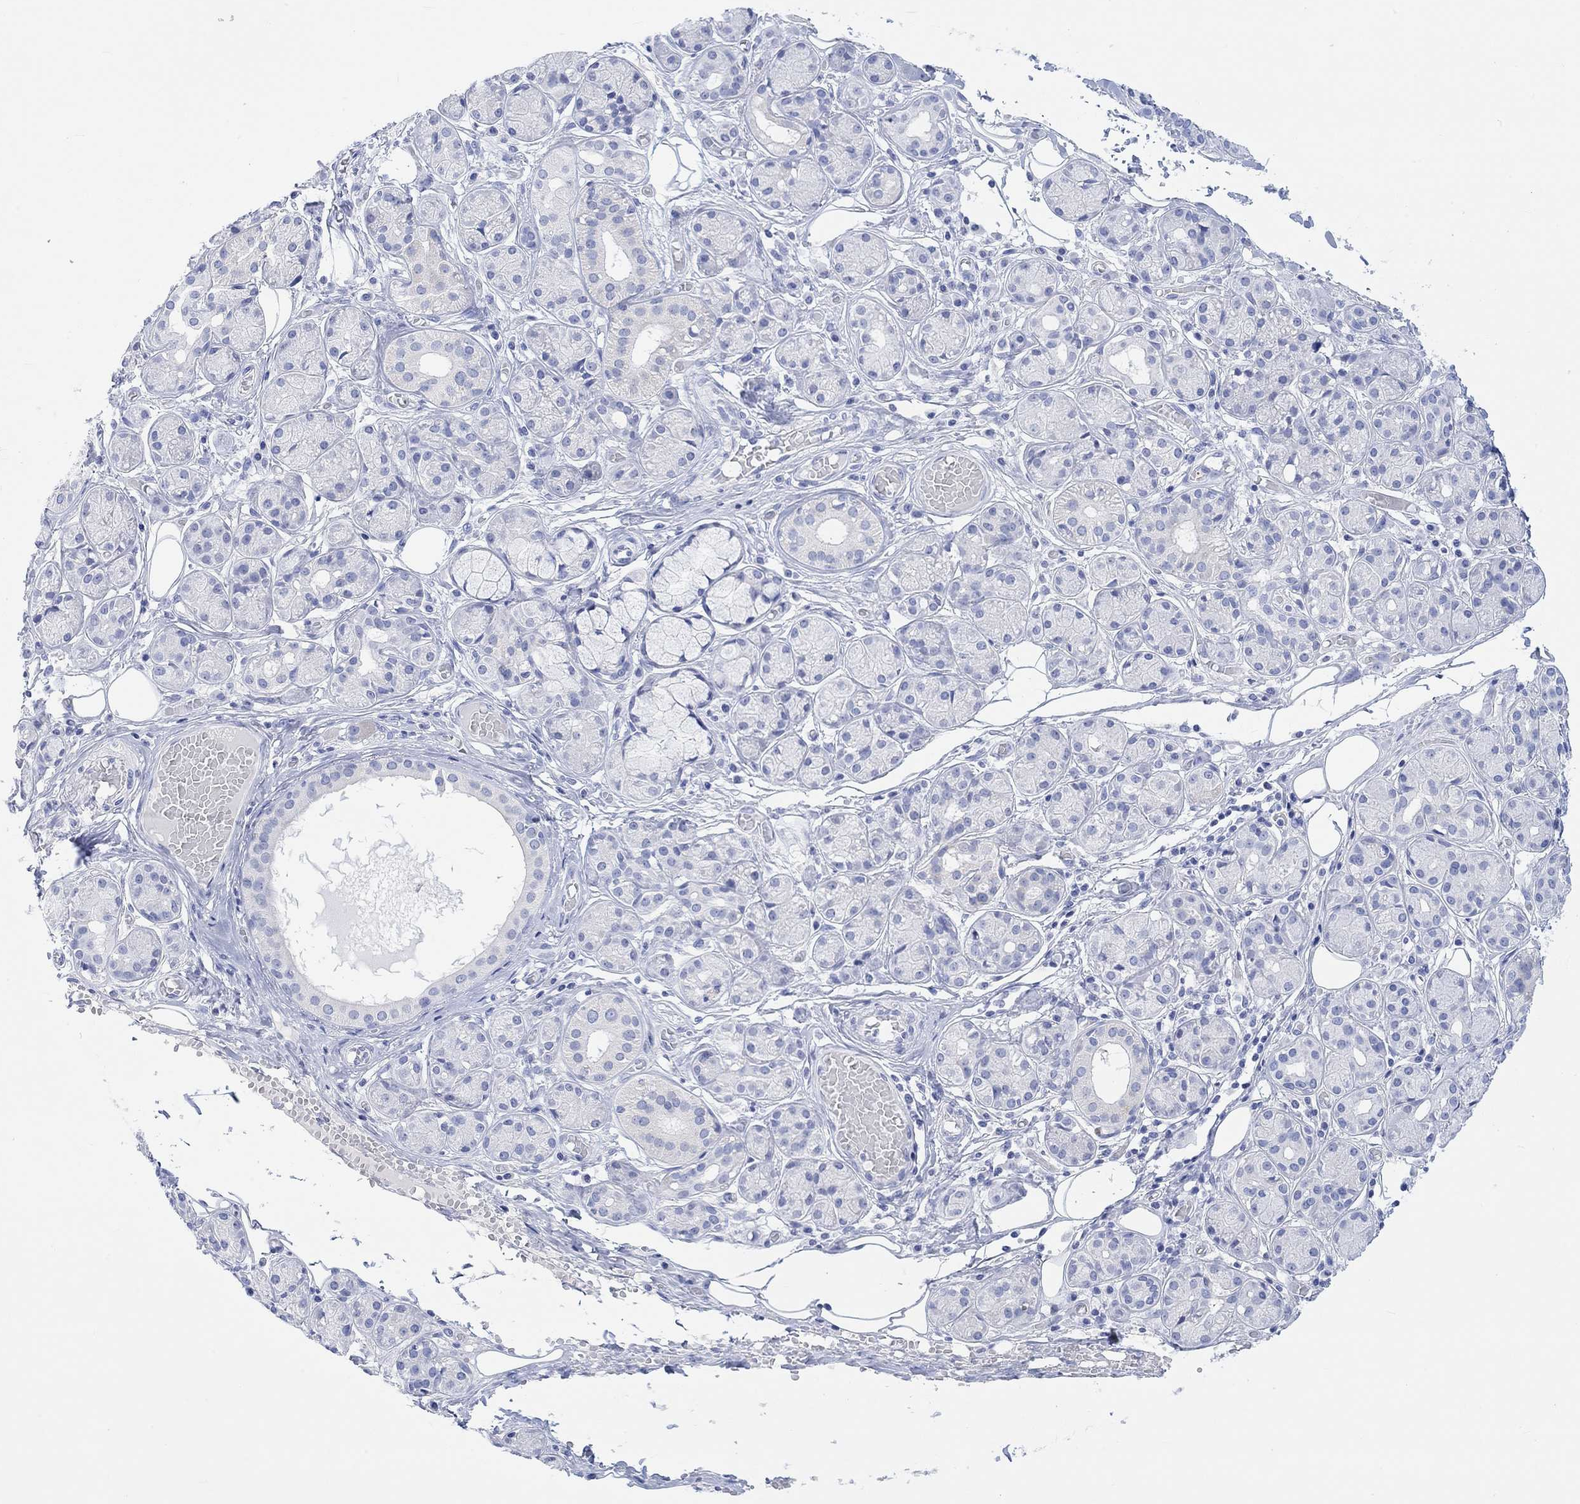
{"staining": {"intensity": "negative", "quantity": "none", "location": "none"}, "tissue": "salivary gland", "cell_type": "Glandular cells", "image_type": "normal", "snomed": [{"axis": "morphology", "description": "Normal tissue, NOS"}, {"axis": "topography", "description": "Salivary gland"}, {"axis": "topography", "description": "Peripheral nerve tissue"}], "caption": "This image is of normal salivary gland stained with immunohistochemistry (IHC) to label a protein in brown with the nuclei are counter-stained blue. There is no expression in glandular cells.", "gene": "CALCA", "patient": {"sex": "male", "age": 71}}